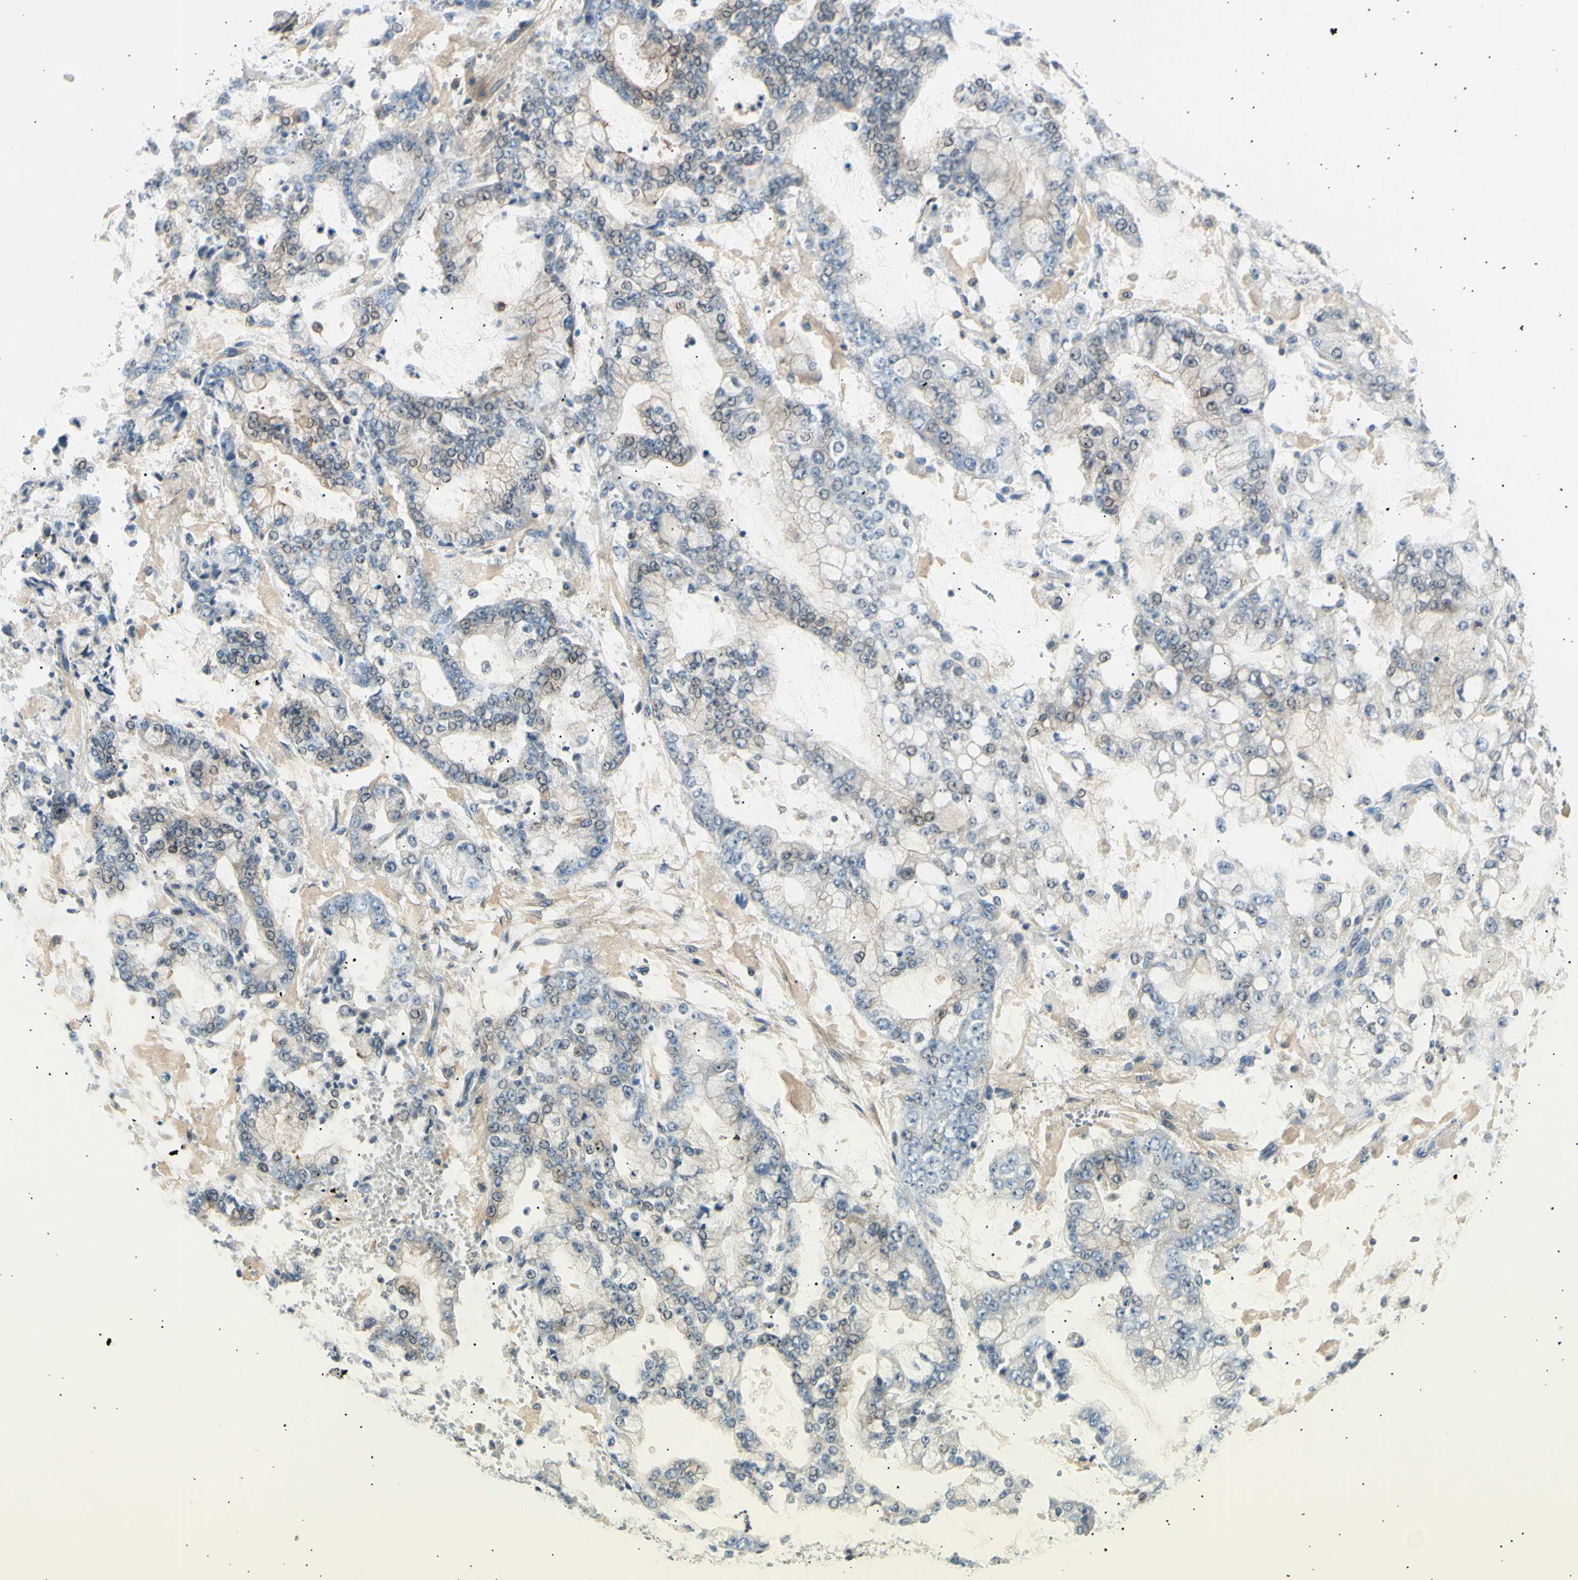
{"staining": {"intensity": "weak", "quantity": "<25%", "location": "cytoplasmic/membranous"}, "tissue": "stomach cancer", "cell_type": "Tumor cells", "image_type": "cancer", "snomed": [{"axis": "morphology", "description": "Adenocarcinoma, NOS"}, {"axis": "topography", "description": "Stomach"}], "caption": "Immunohistochemistry (IHC) histopathology image of neoplastic tissue: human stomach adenocarcinoma stained with DAB (3,3'-diaminobenzidine) displays no significant protein expression in tumor cells. (Immunohistochemistry (IHC), brightfield microscopy, high magnification).", "gene": "LHPP", "patient": {"sex": "male", "age": 76}}